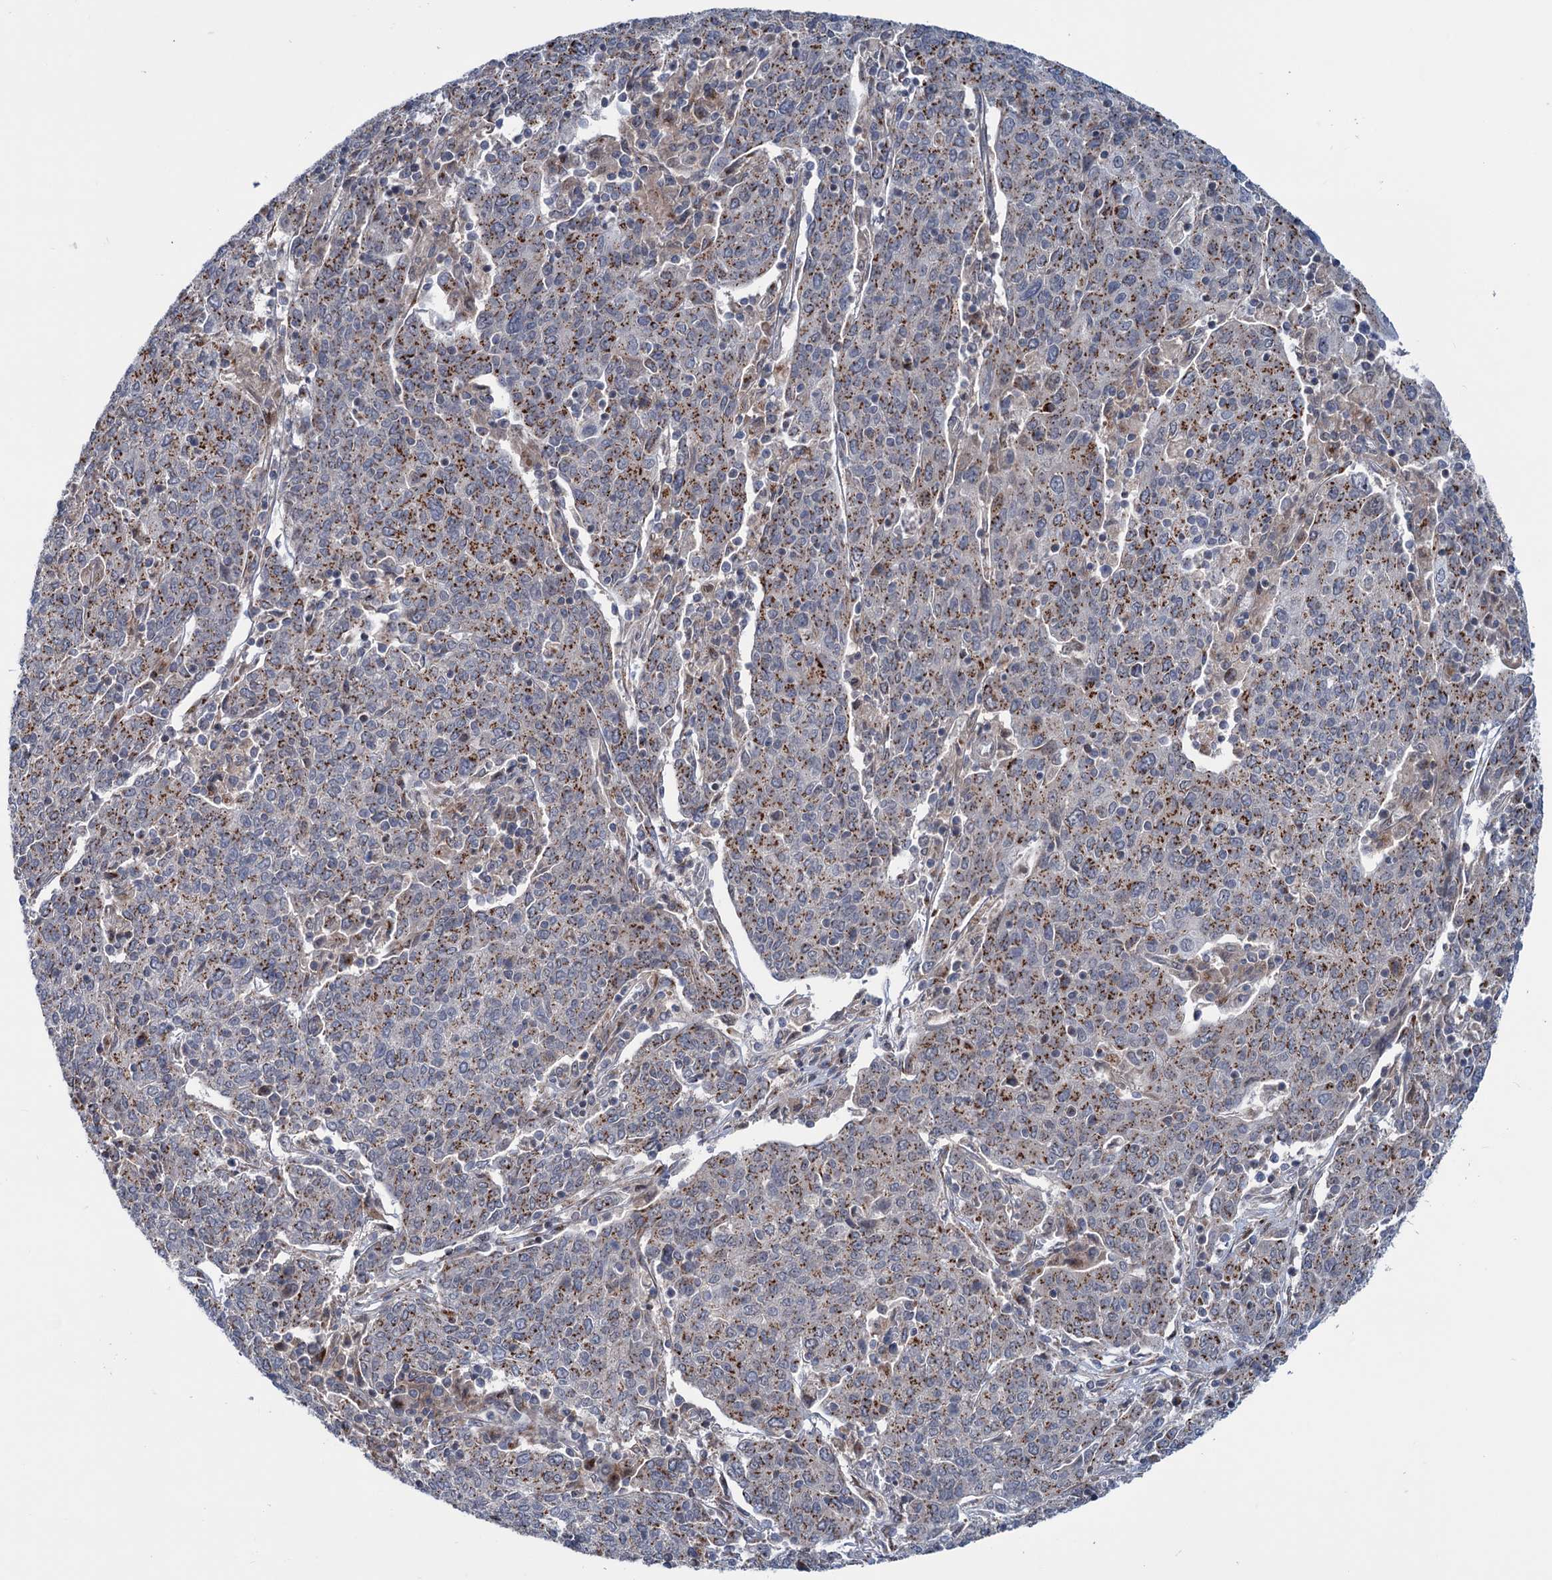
{"staining": {"intensity": "moderate", "quantity": "25%-75%", "location": "cytoplasmic/membranous"}, "tissue": "cervical cancer", "cell_type": "Tumor cells", "image_type": "cancer", "snomed": [{"axis": "morphology", "description": "Squamous cell carcinoma, NOS"}, {"axis": "topography", "description": "Cervix"}], "caption": "Cervical cancer (squamous cell carcinoma) was stained to show a protein in brown. There is medium levels of moderate cytoplasmic/membranous positivity in approximately 25%-75% of tumor cells.", "gene": "ELP4", "patient": {"sex": "female", "age": 67}}